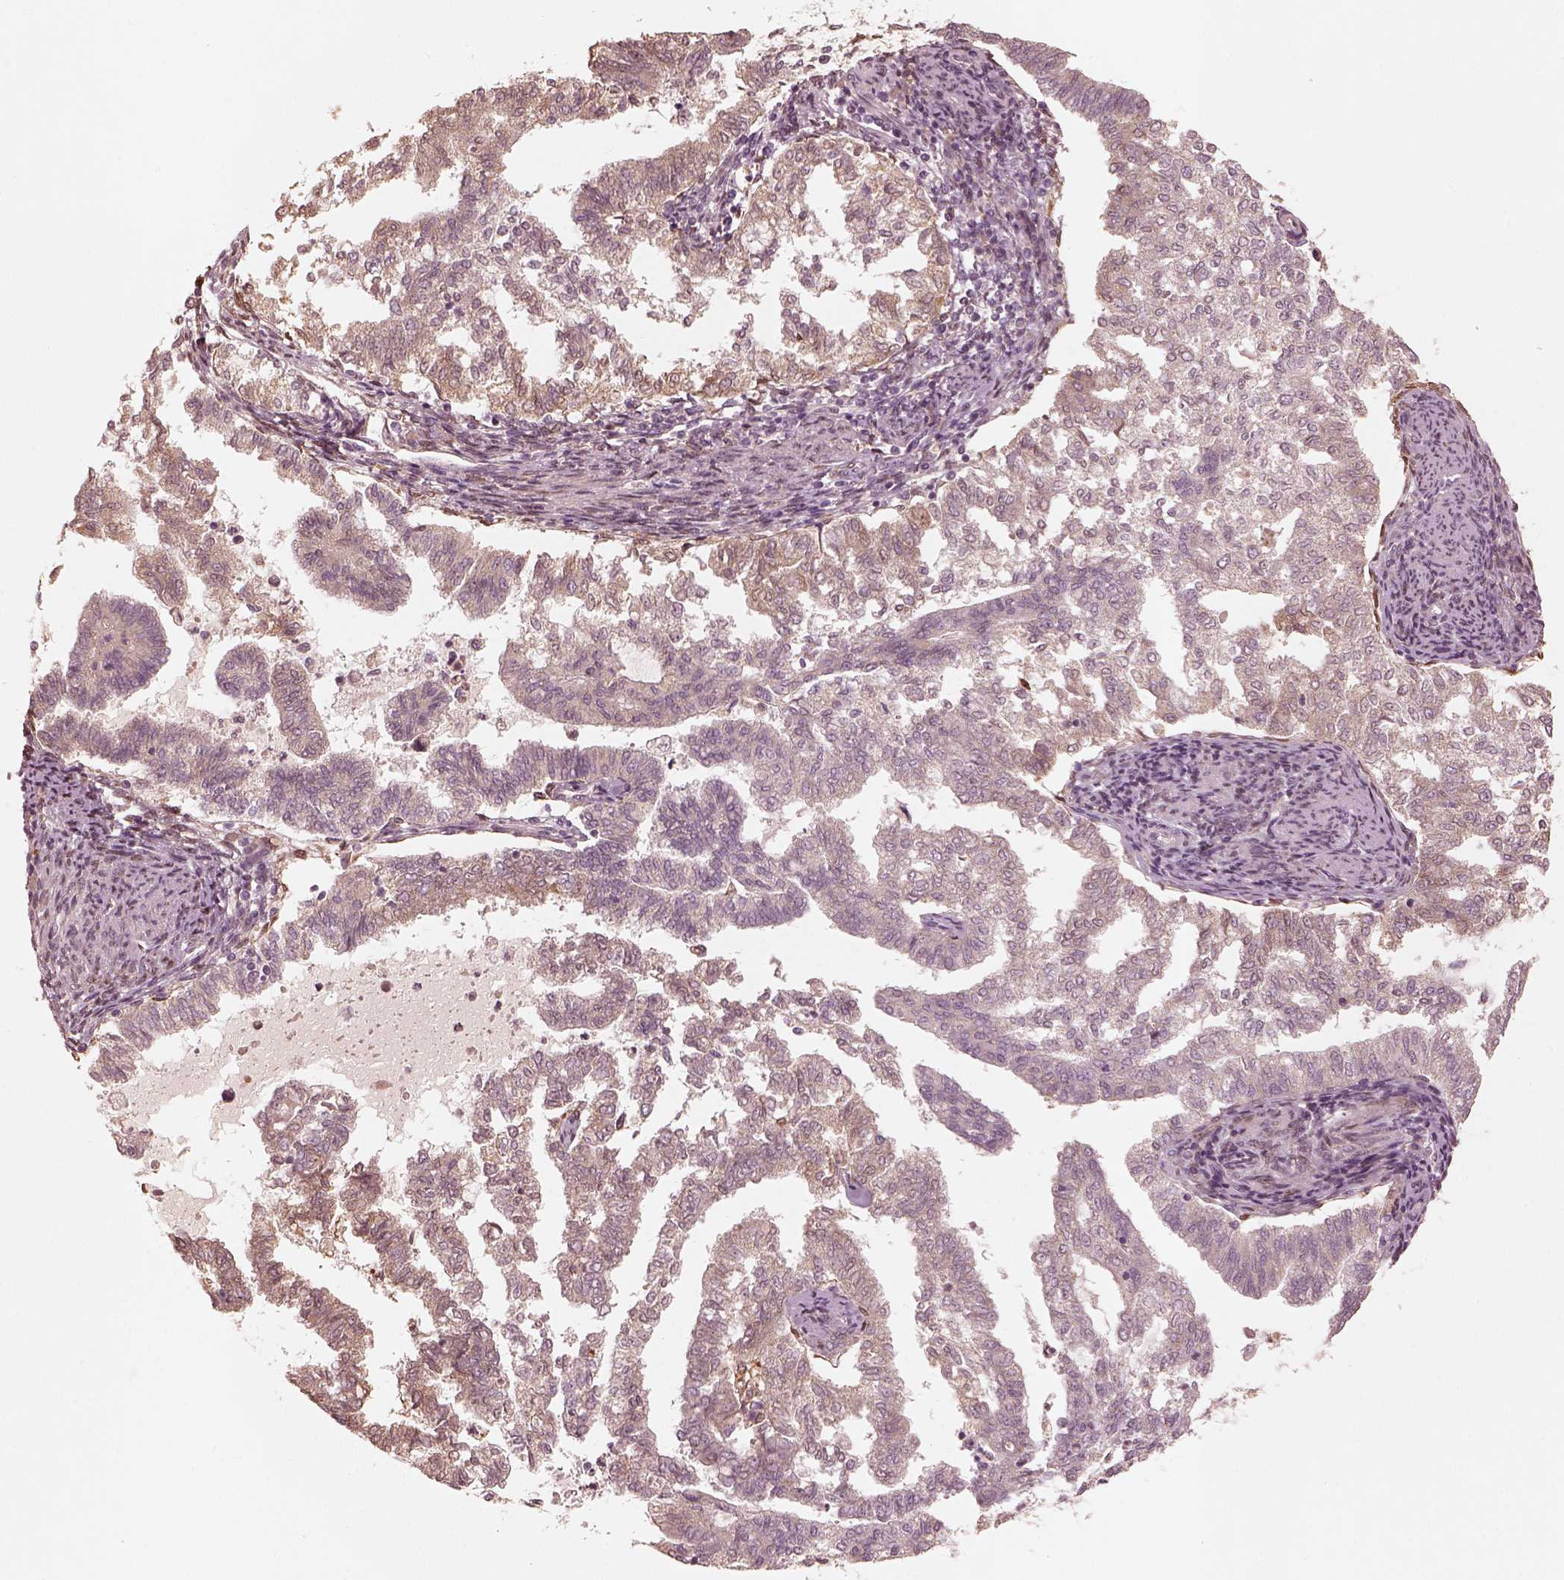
{"staining": {"intensity": "moderate", "quantity": "<25%", "location": "cytoplasmic/membranous"}, "tissue": "endometrial cancer", "cell_type": "Tumor cells", "image_type": "cancer", "snomed": [{"axis": "morphology", "description": "Adenocarcinoma, NOS"}, {"axis": "topography", "description": "Endometrium"}], "caption": "Immunohistochemistry photomicrograph of endometrial cancer (adenocarcinoma) stained for a protein (brown), which shows low levels of moderate cytoplasmic/membranous expression in about <25% of tumor cells.", "gene": "WLS", "patient": {"sex": "female", "age": 79}}